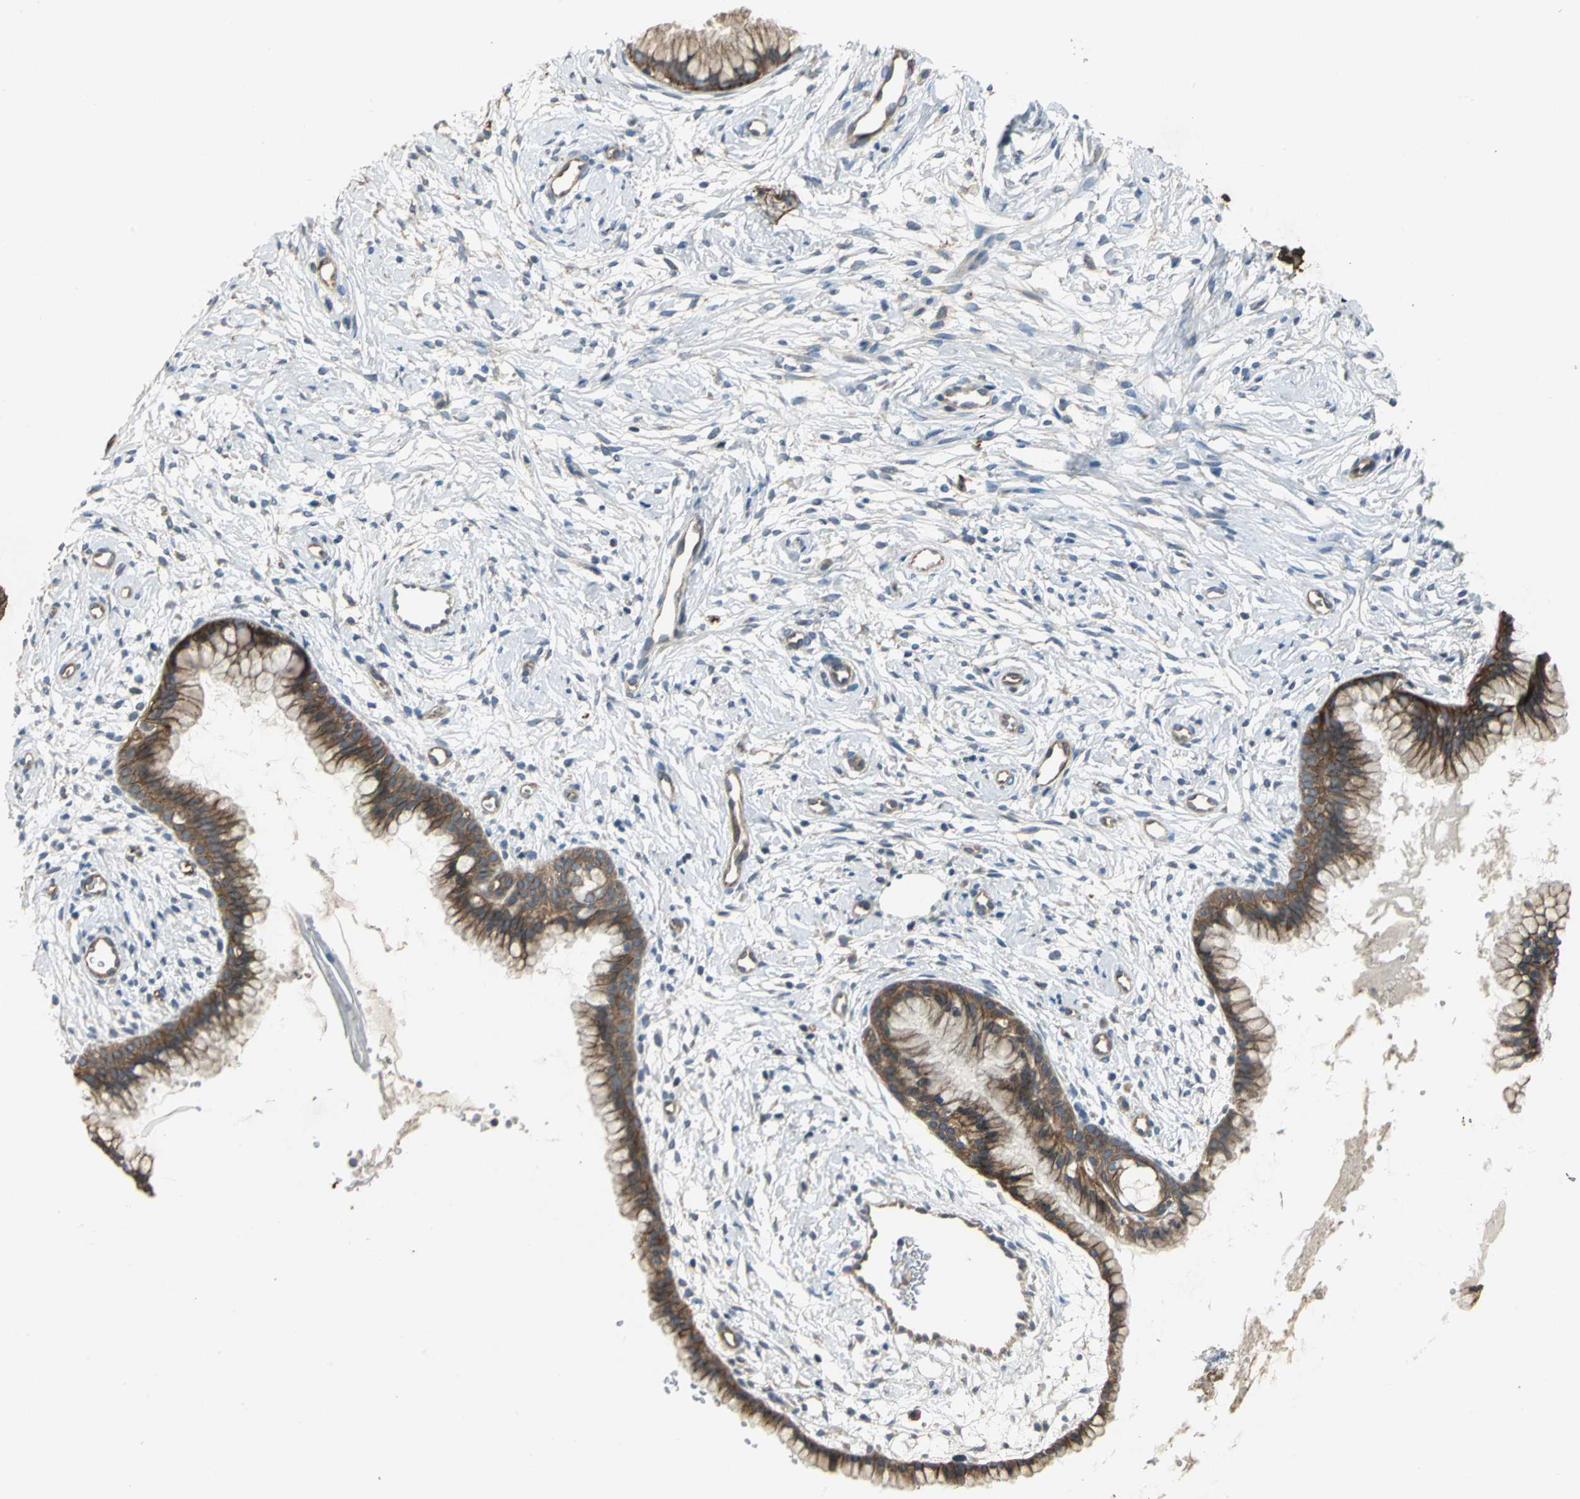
{"staining": {"intensity": "strong", "quantity": ">75%", "location": "cytoplasmic/membranous"}, "tissue": "cervix", "cell_type": "Glandular cells", "image_type": "normal", "snomed": [{"axis": "morphology", "description": "Normal tissue, NOS"}, {"axis": "topography", "description": "Cervix"}], "caption": "High-magnification brightfield microscopy of benign cervix stained with DAB (3,3'-diaminobenzidine) (brown) and counterstained with hematoxylin (blue). glandular cells exhibit strong cytoplasmic/membranous positivity is identified in approximately>75% of cells. (DAB (3,3'-diaminobenzidine) IHC, brown staining for protein, blue staining for nuclei).", "gene": "MET", "patient": {"sex": "female", "age": 39}}